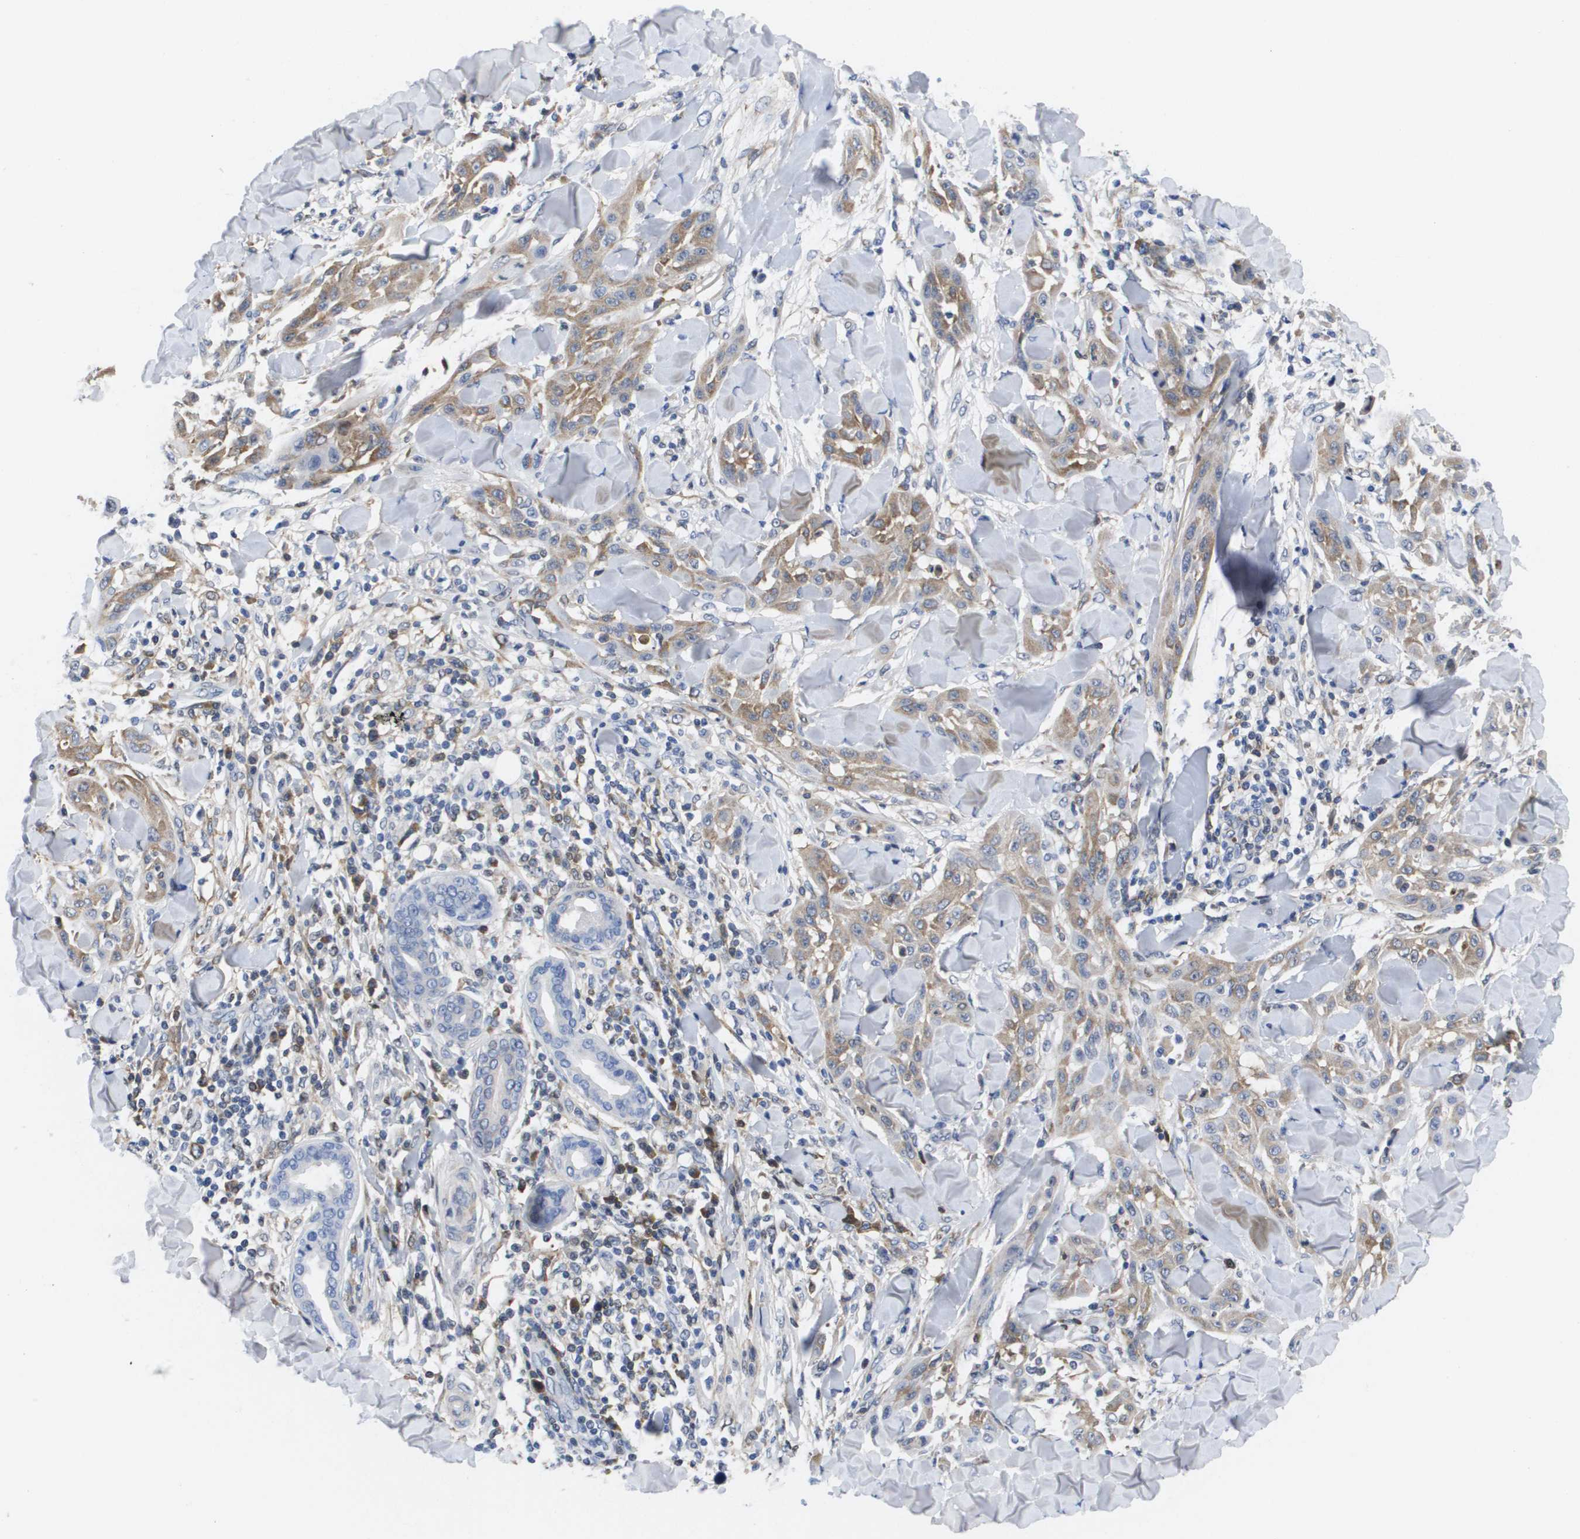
{"staining": {"intensity": "weak", "quantity": ">75%", "location": "cytoplasmic/membranous"}, "tissue": "skin cancer", "cell_type": "Tumor cells", "image_type": "cancer", "snomed": [{"axis": "morphology", "description": "Squamous cell carcinoma, NOS"}, {"axis": "topography", "description": "Skin"}], "caption": "A brown stain shows weak cytoplasmic/membranous staining of a protein in skin cancer (squamous cell carcinoma) tumor cells. (DAB (3,3'-diaminobenzidine) IHC with brightfield microscopy, high magnification).", "gene": "SERPINC1", "patient": {"sex": "male", "age": 24}}